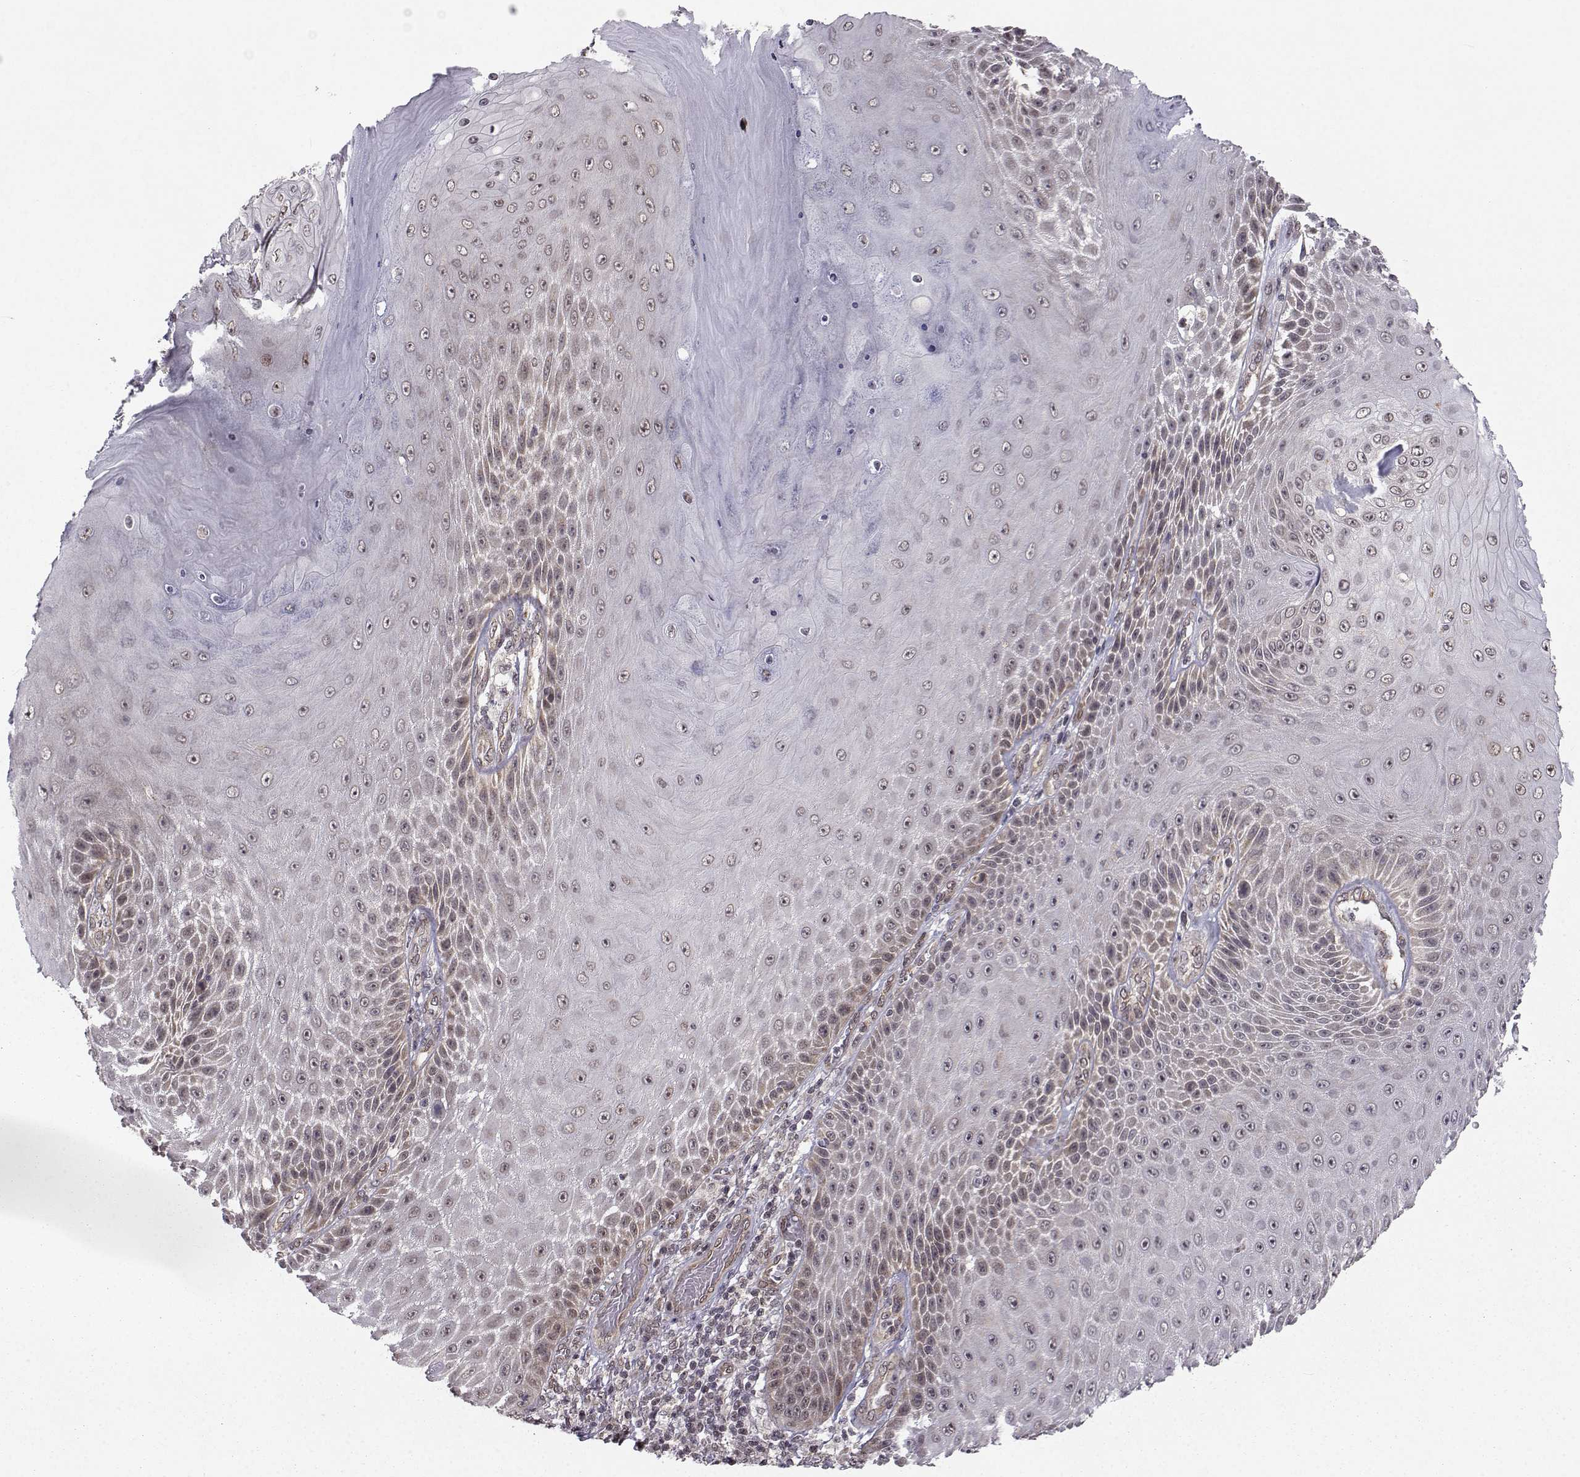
{"staining": {"intensity": "weak", "quantity": "<25%", "location": "cytoplasmic/membranous"}, "tissue": "skin cancer", "cell_type": "Tumor cells", "image_type": "cancer", "snomed": [{"axis": "morphology", "description": "Squamous cell carcinoma, NOS"}, {"axis": "topography", "description": "Skin"}], "caption": "High power microscopy histopathology image of an immunohistochemistry image of skin cancer, revealing no significant positivity in tumor cells.", "gene": "PKN2", "patient": {"sex": "male", "age": 62}}